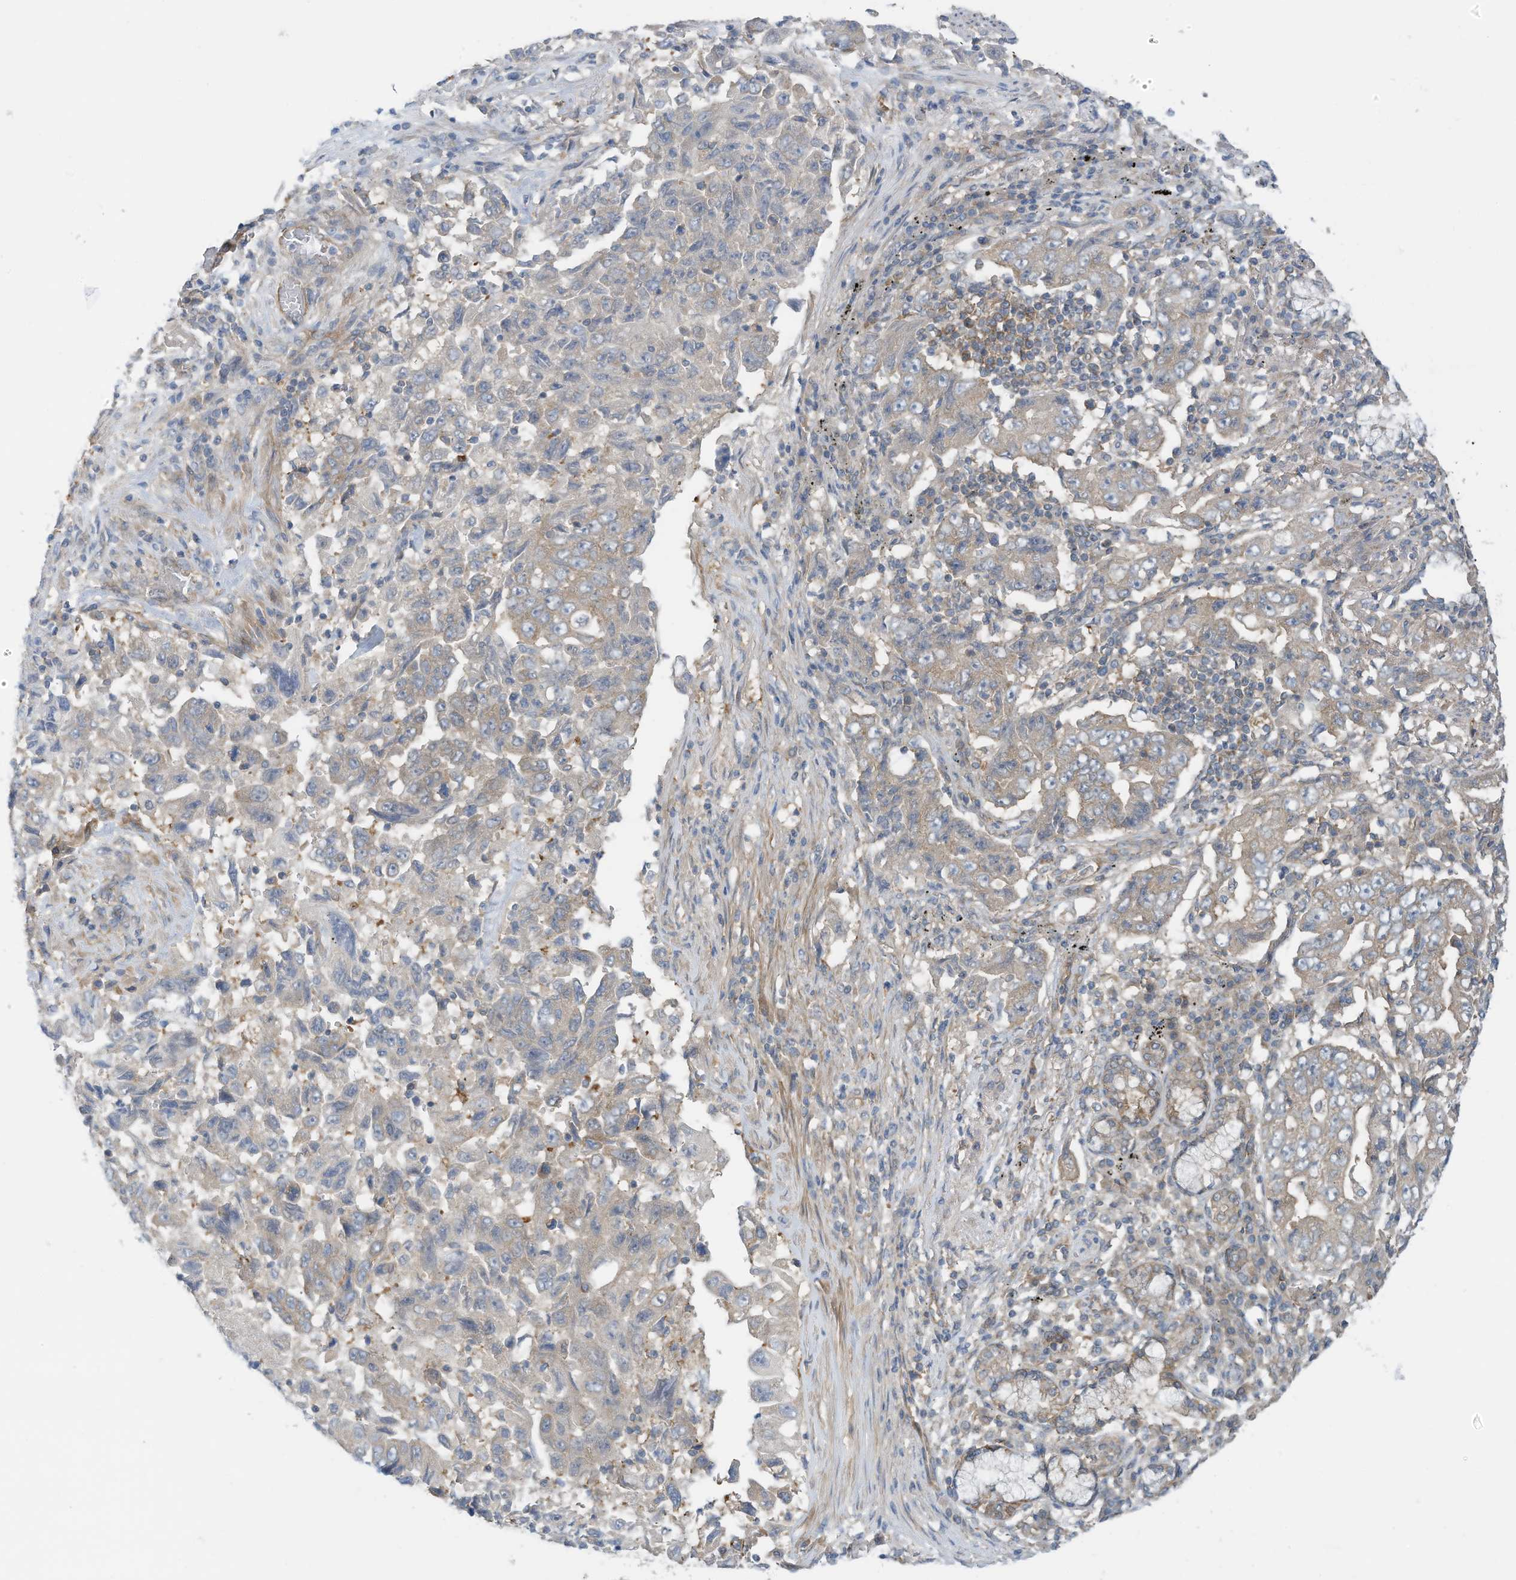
{"staining": {"intensity": "negative", "quantity": "none", "location": "none"}, "tissue": "lung cancer", "cell_type": "Tumor cells", "image_type": "cancer", "snomed": [{"axis": "morphology", "description": "Adenocarcinoma, NOS"}, {"axis": "topography", "description": "Lung"}], "caption": "DAB immunohistochemical staining of human lung adenocarcinoma reveals no significant staining in tumor cells. (DAB (3,3'-diaminobenzidine) immunohistochemistry (IHC) with hematoxylin counter stain).", "gene": "REPS1", "patient": {"sex": "female", "age": 51}}